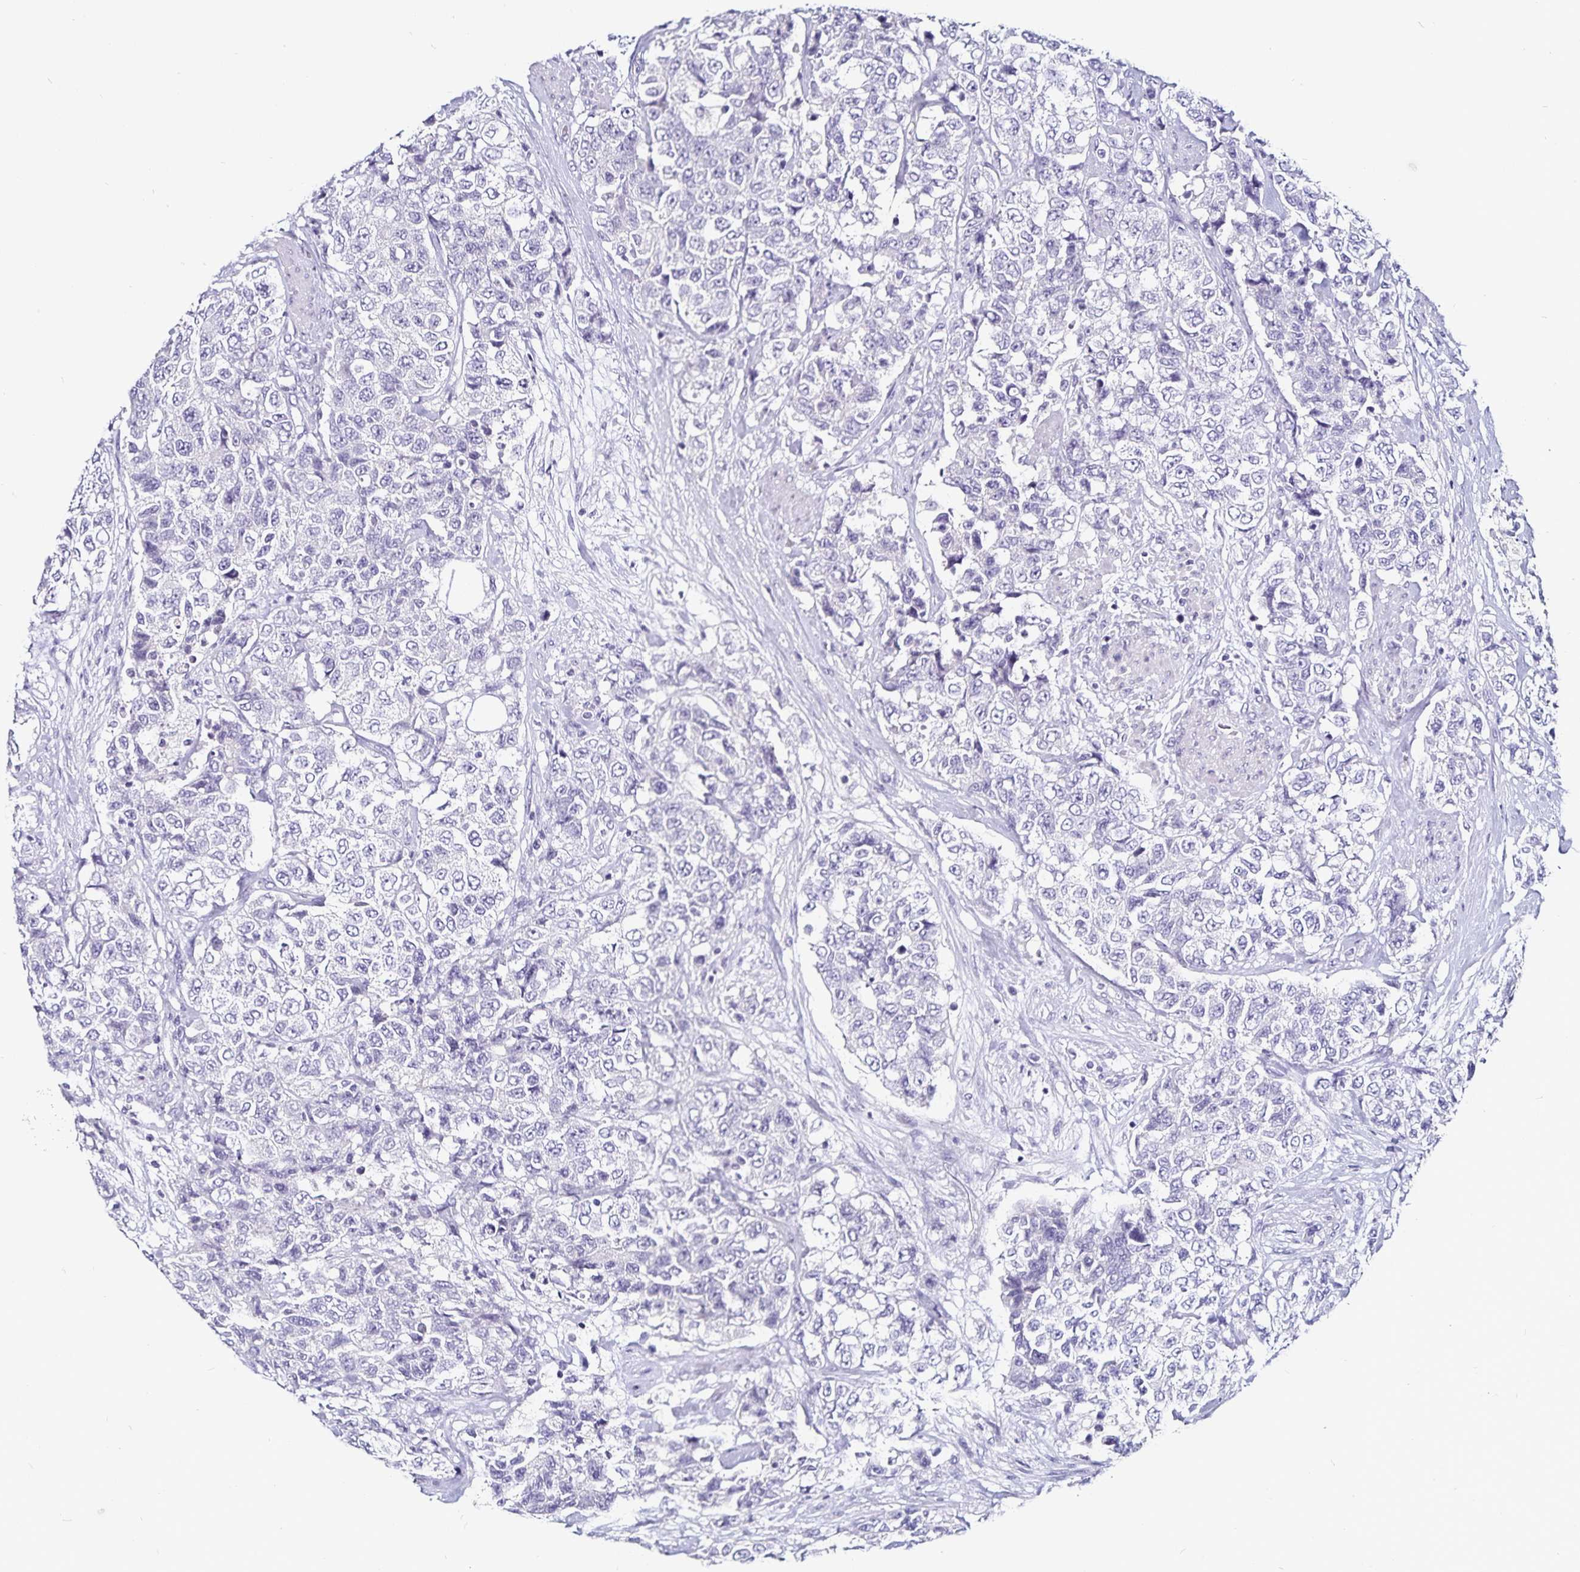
{"staining": {"intensity": "negative", "quantity": "none", "location": "none"}, "tissue": "urothelial cancer", "cell_type": "Tumor cells", "image_type": "cancer", "snomed": [{"axis": "morphology", "description": "Urothelial carcinoma, High grade"}, {"axis": "topography", "description": "Urinary bladder"}], "caption": "An immunohistochemistry (IHC) micrograph of high-grade urothelial carcinoma is shown. There is no staining in tumor cells of high-grade urothelial carcinoma.", "gene": "TSPAN7", "patient": {"sex": "female", "age": 78}}